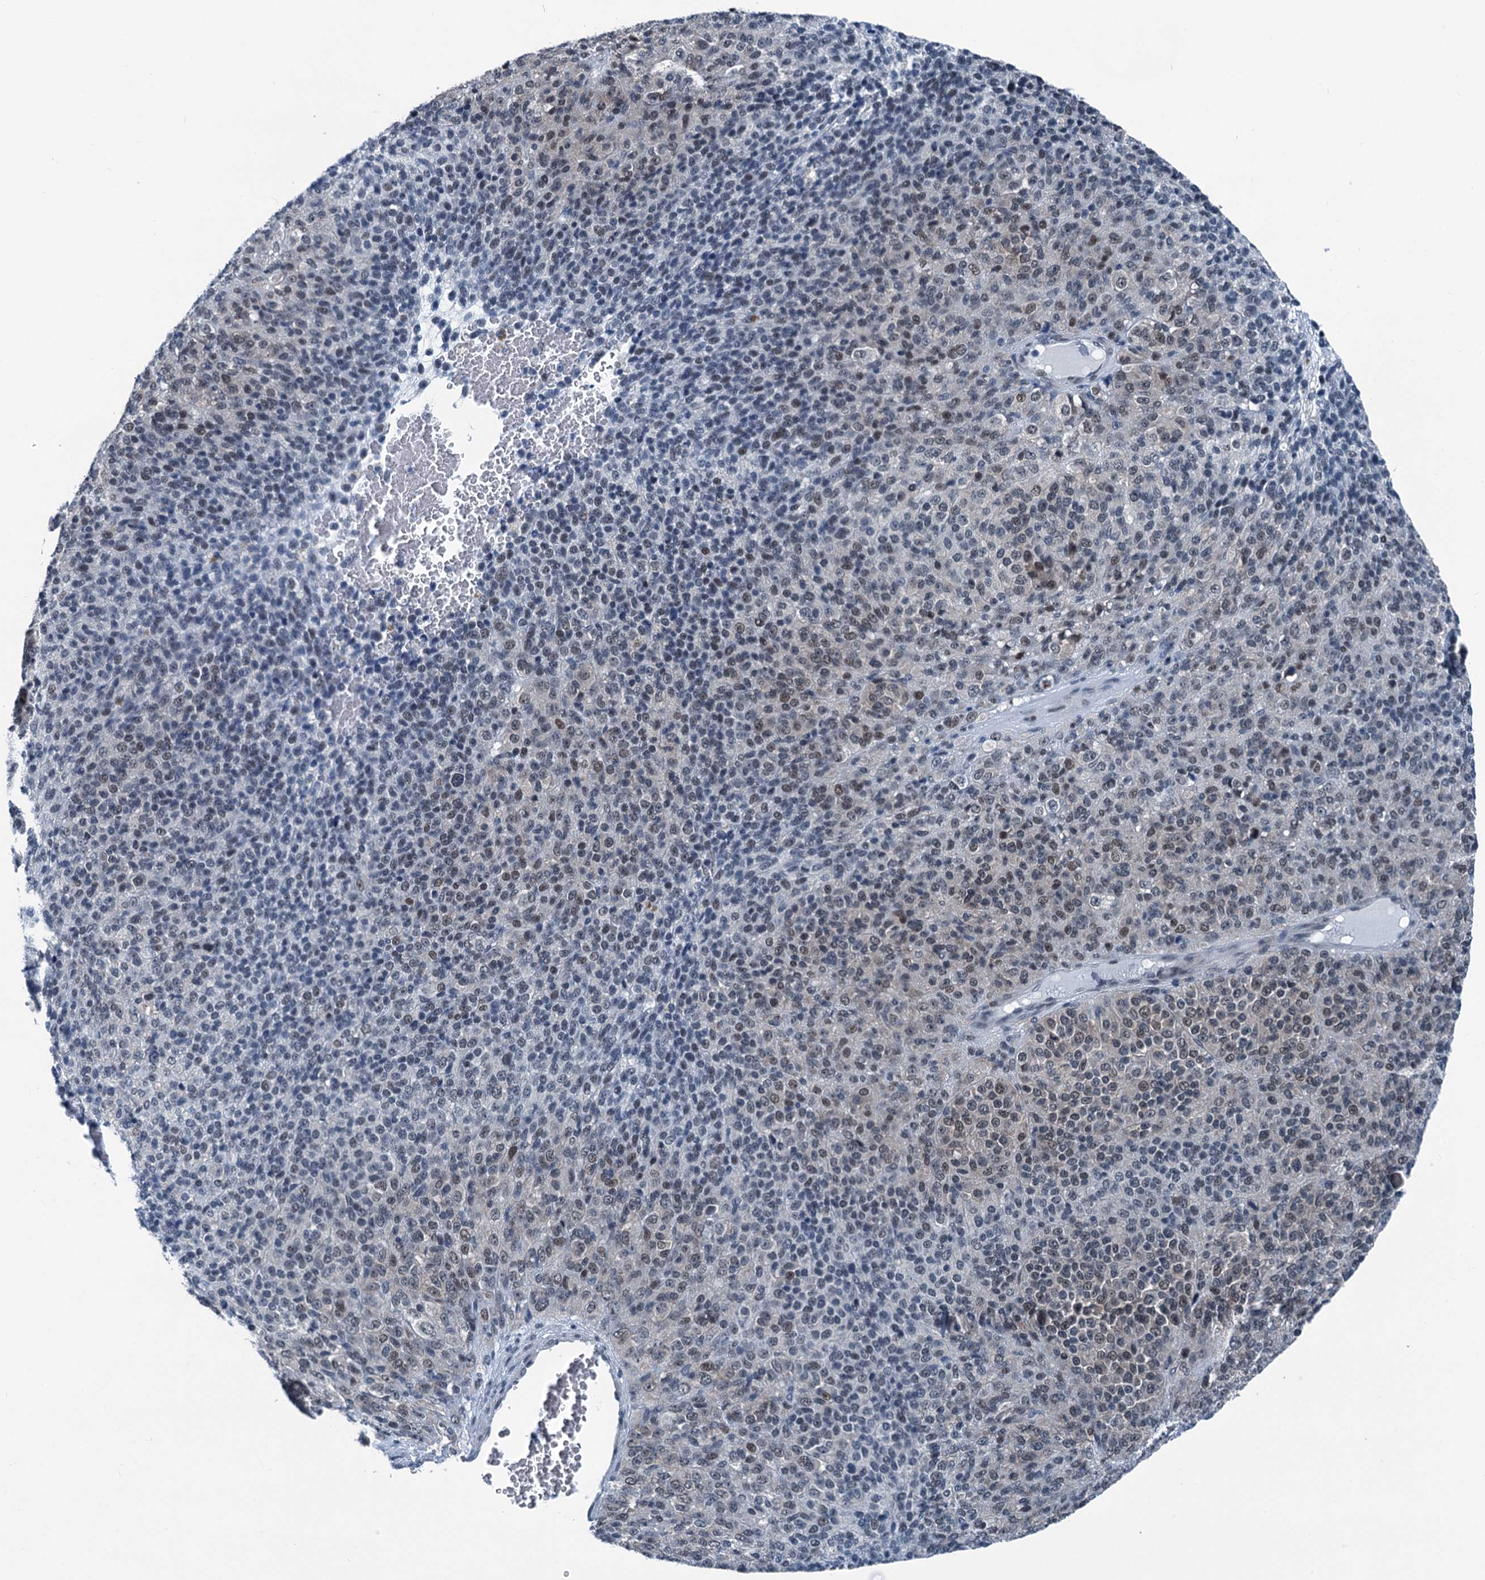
{"staining": {"intensity": "moderate", "quantity": "<25%", "location": "nuclear"}, "tissue": "melanoma", "cell_type": "Tumor cells", "image_type": "cancer", "snomed": [{"axis": "morphology", "description": "Malignant melanoma, Metastatic site"}, {"axis": "topography", "description": "Brain"}], "caption": "Immunohistochemical staining of human melanoma demonstrates moderate nuclear protein expression in about <25% of tumor cells.", "gene": "TRPT1", "patient": {"sex": "female", "age": 56}}